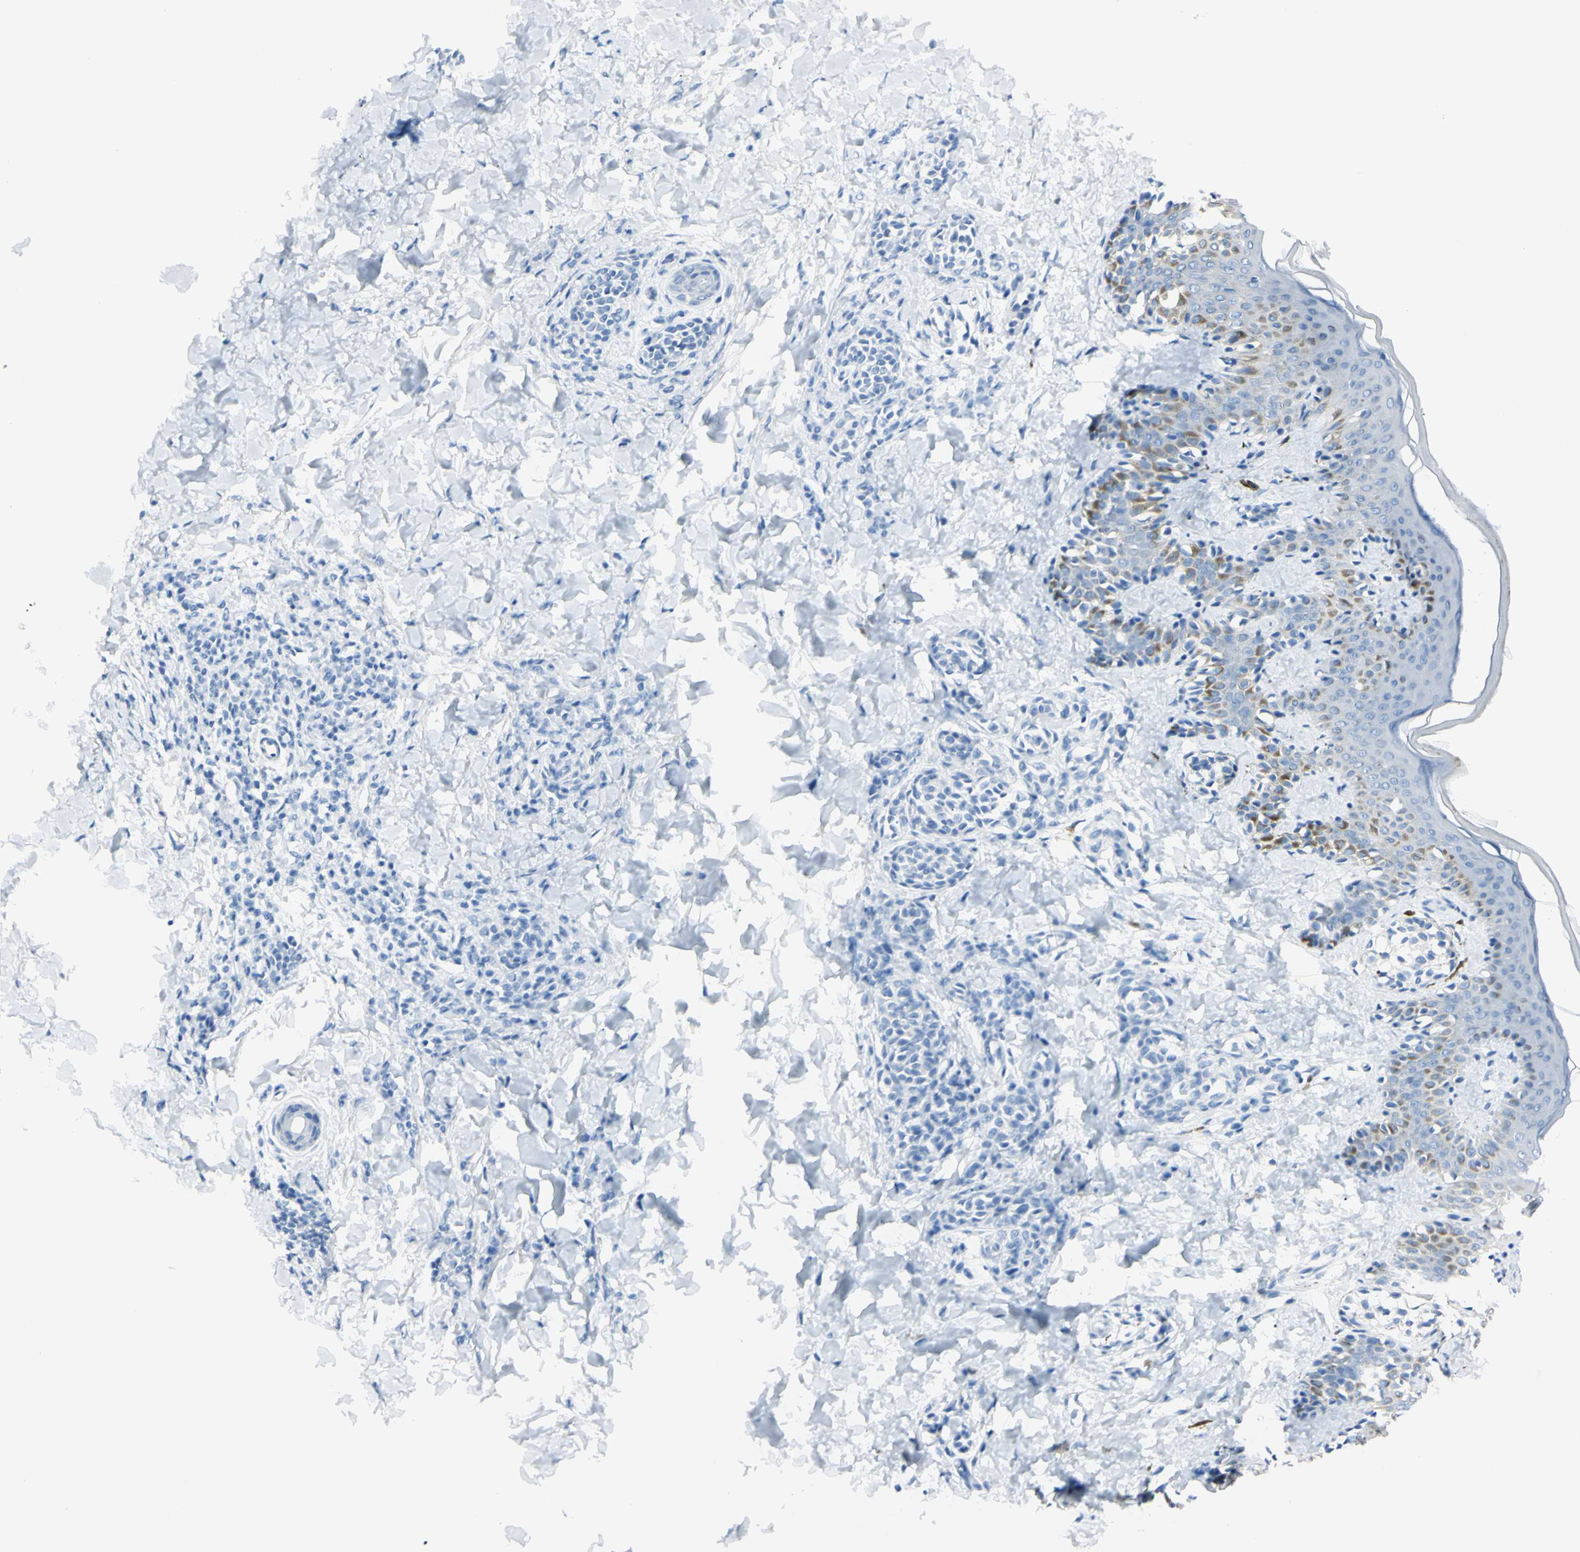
{"staining": {"intensity": "negative", "quantity": "none", "location": "none"}, "tissue": "skin", "cell_type": "Fibroblasts", "image_type": "normal", "snomed": [{"axis": "morphology", "description": "Normal tissue, NOS"}, {"axis": "topography", "description": "Skin"}], "caption": "DAB immunohistochemical staining of normal human skin reveals no significant expression in fibroblasts. (DAB immunohistochemistry (IHC) with hematoxylin counter stain).", "gene": "FOLH1", "patient": {"sex": "male", "age": 16}}